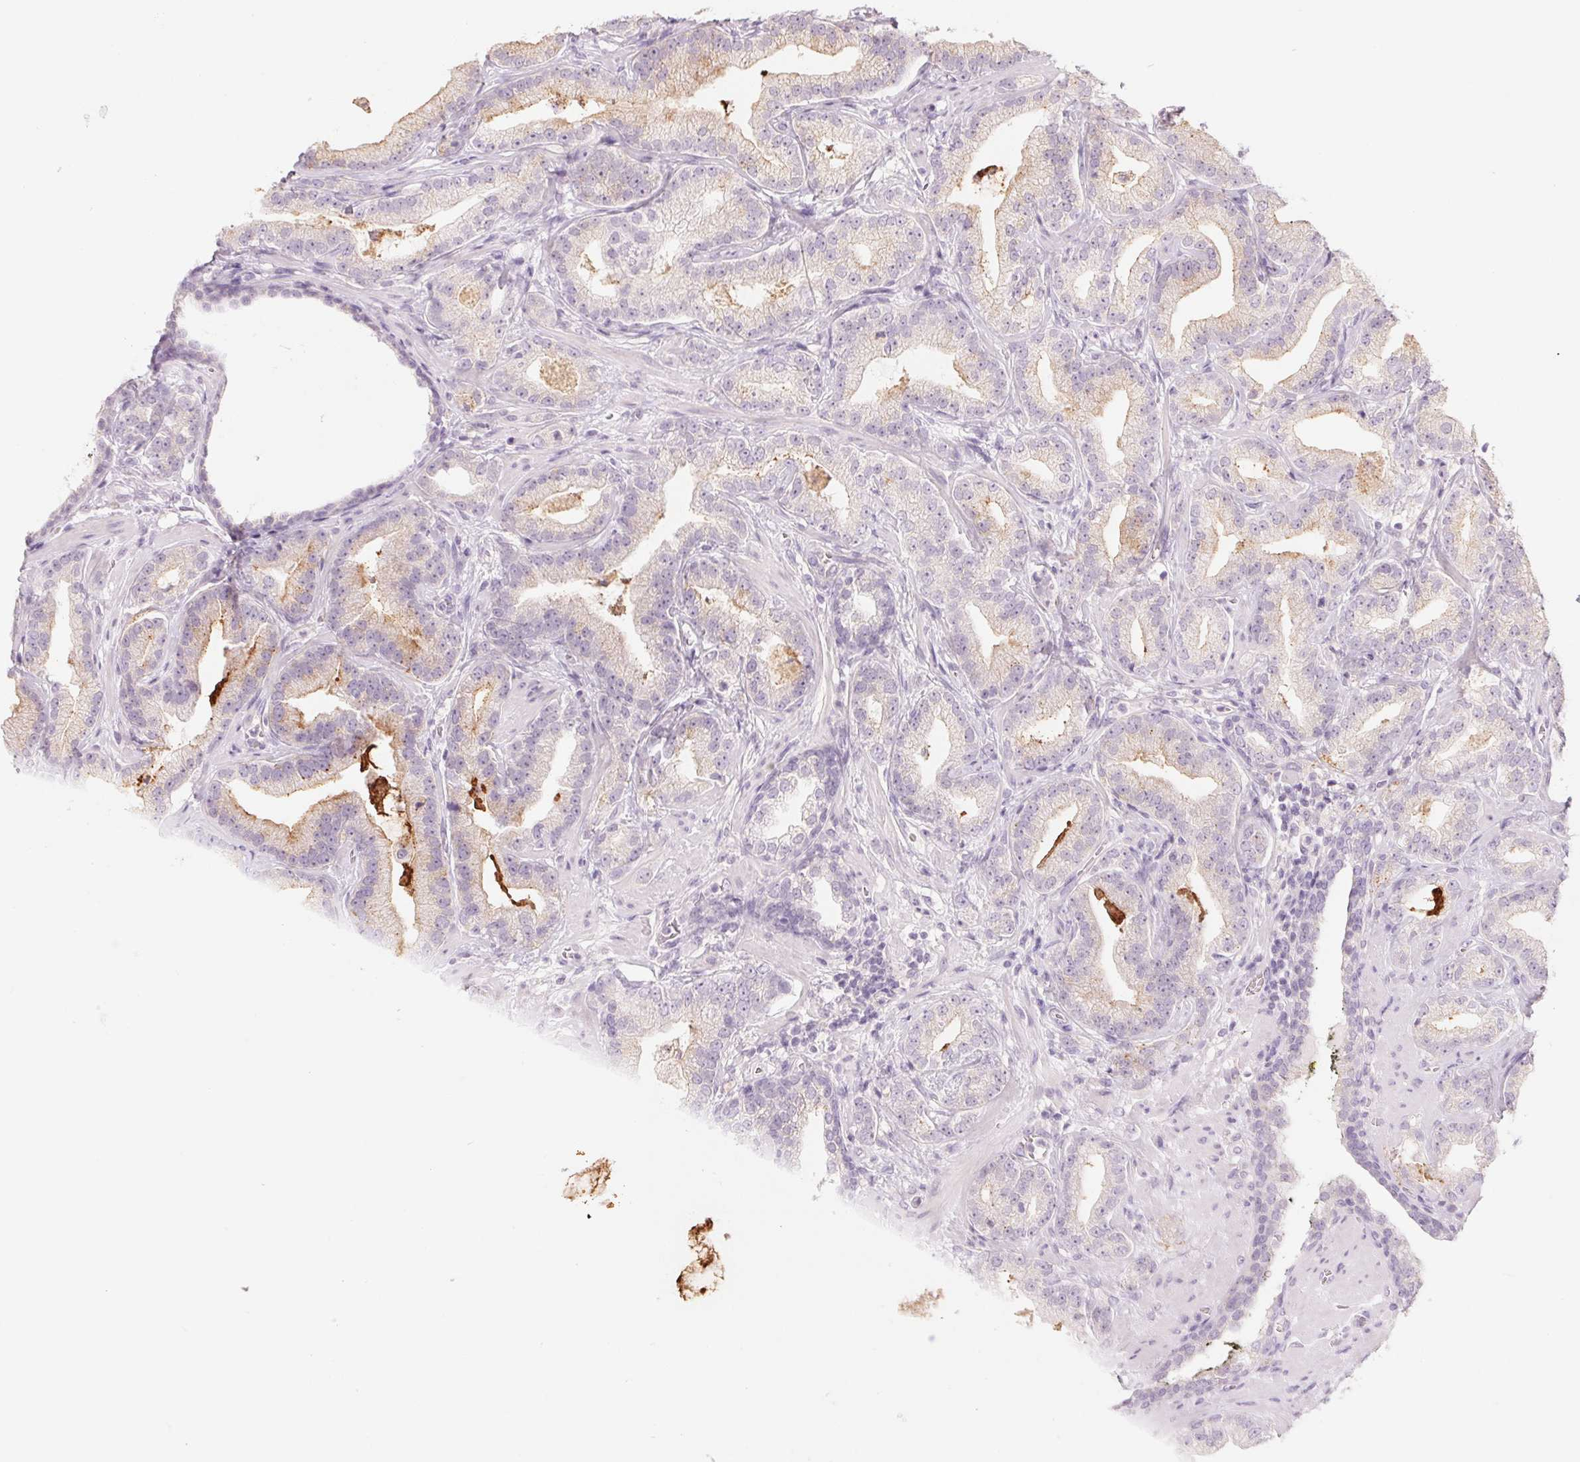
{"staining": {"intensity": "weak", "quantity": "<25%", "location": "cytoplasmic/membranous"}, "tissue": "prostate cancer", "cell_type": "Tumor cells", "image_type": "cancer", "snomed": [{"axis": "morphology", "description": "Adenocarcinoma, Low grade"}, {"axis": "topography", "description": "Prostate"}], "caption": "Immunohistochemistry photomicrograph of neoplastic tissue: low-grade adenocarcinoma (prostate) stained with DAB displays no significant protein staining in tumor cells.", "gene": "POU1F1", "patient": {"sex": "male", "age": 62}}